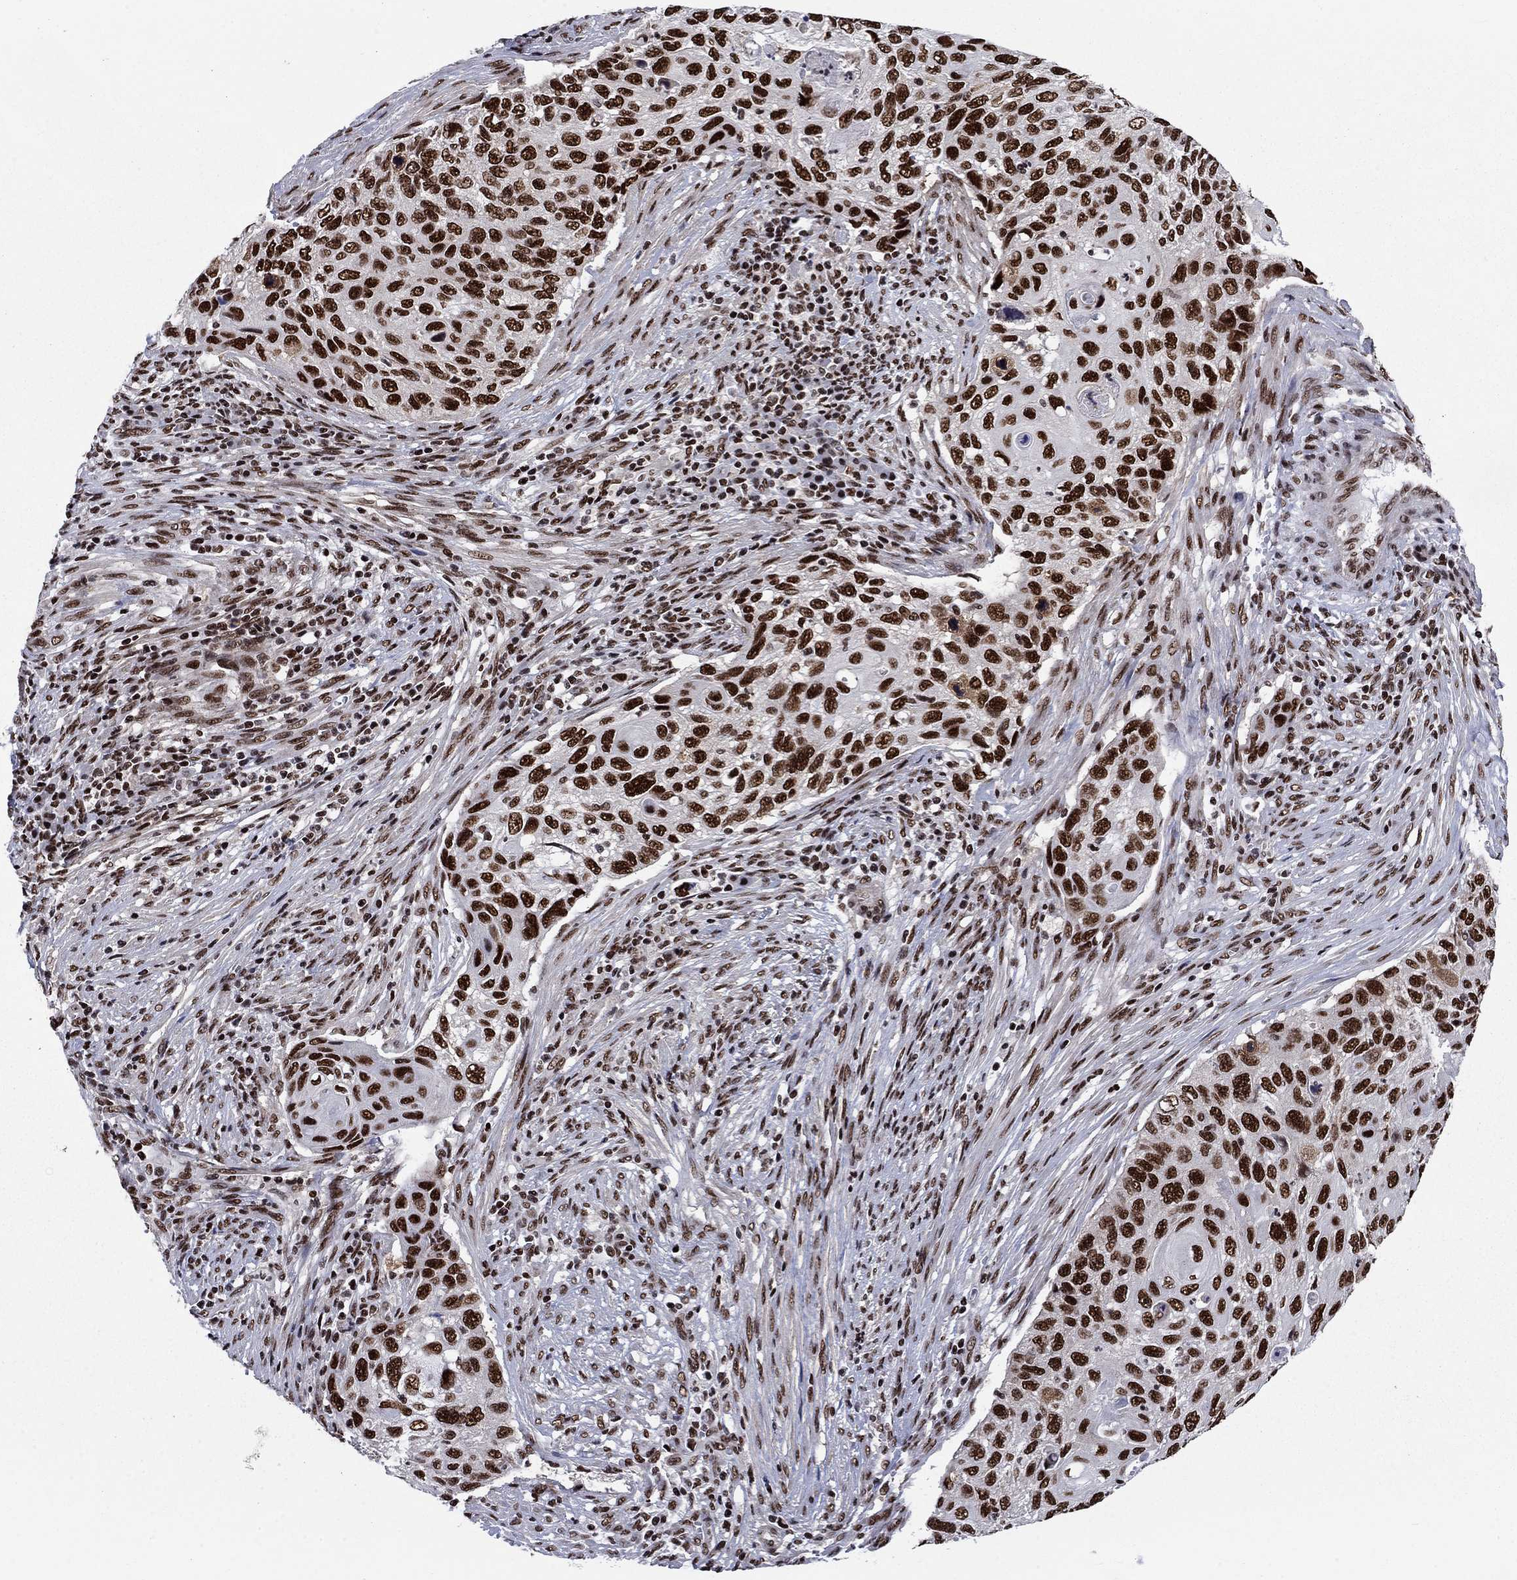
{"staining": {"intensity": "strong", "quantity": ">75%", "location": "nuclear"}, "tissue": "cervical cancer", "cell_type": "Tumor cells", "image_type": "cancer", "snomed": [{"axis": "morphology", "description": "Squamous cell carcinoma, NOS"}, {"axis": "topography", "description": "Cervix"}], "caption": "This is an image of immunohistochemistry staining of cervical squamous cell carcinoma, which shows strong expression in the nuclear of tumor cells.", "gene": "RPRD1B", "patient": {"sex": "female", "age": 70}}